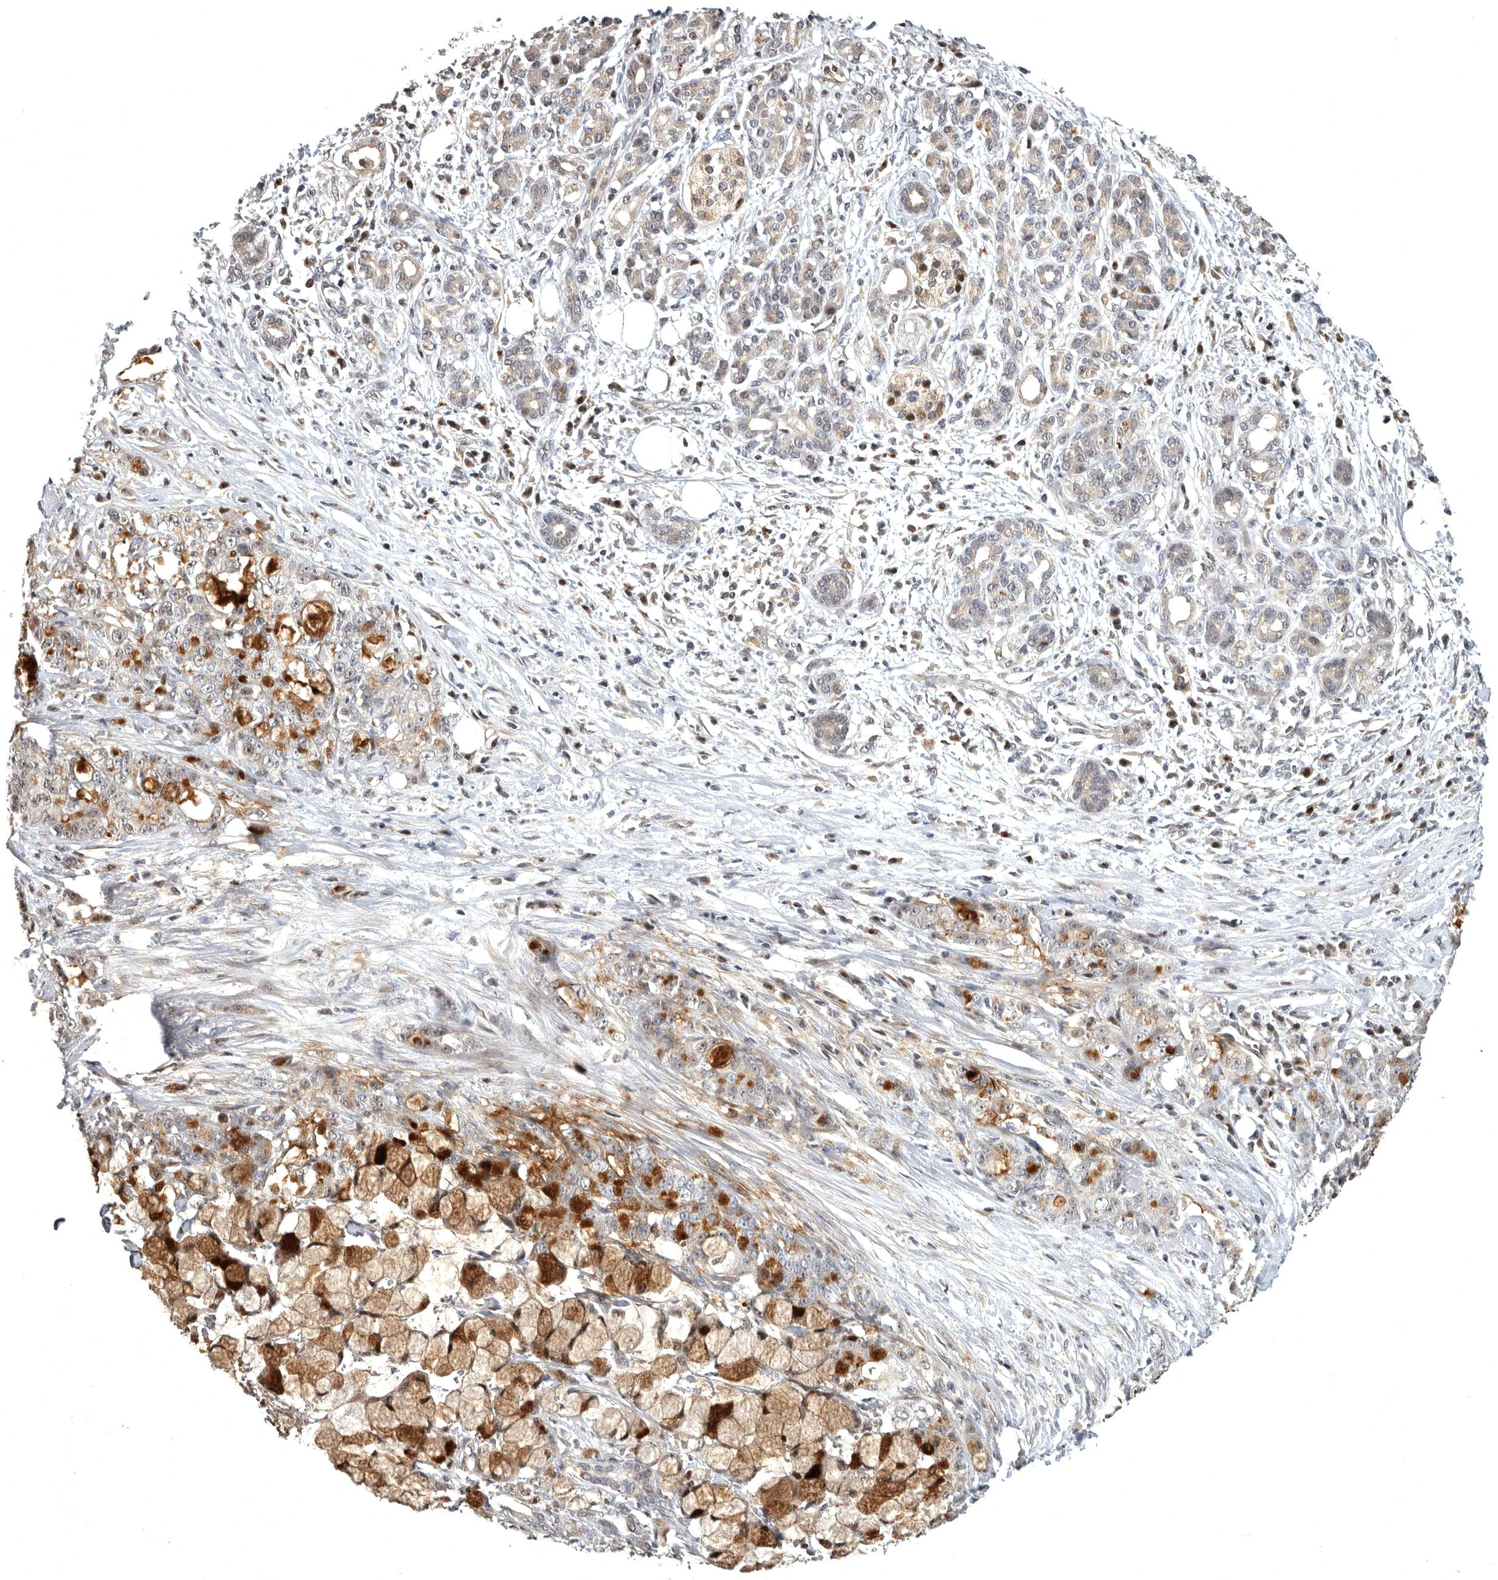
{"staining": {"intensity": "moderate", "quantity": ">75%", "location": "cytoplasmic/membranous"}, "tissue": "pancreatic cancer", "cell_type": "Tumor cells", "image_type": "cancer", "snomed": [{"axis": "morphology", "description": "Adenocarcinoma, NOS"}, {"axis": "topography", "description": "Pancreas"}], "caption": "Pancreatic adenocarcinoma stained with a protein marker exhibits moderate staining in tumor cells.", "gene": "MAN2A1", "patient": {"sex": "female", "age": 73}}